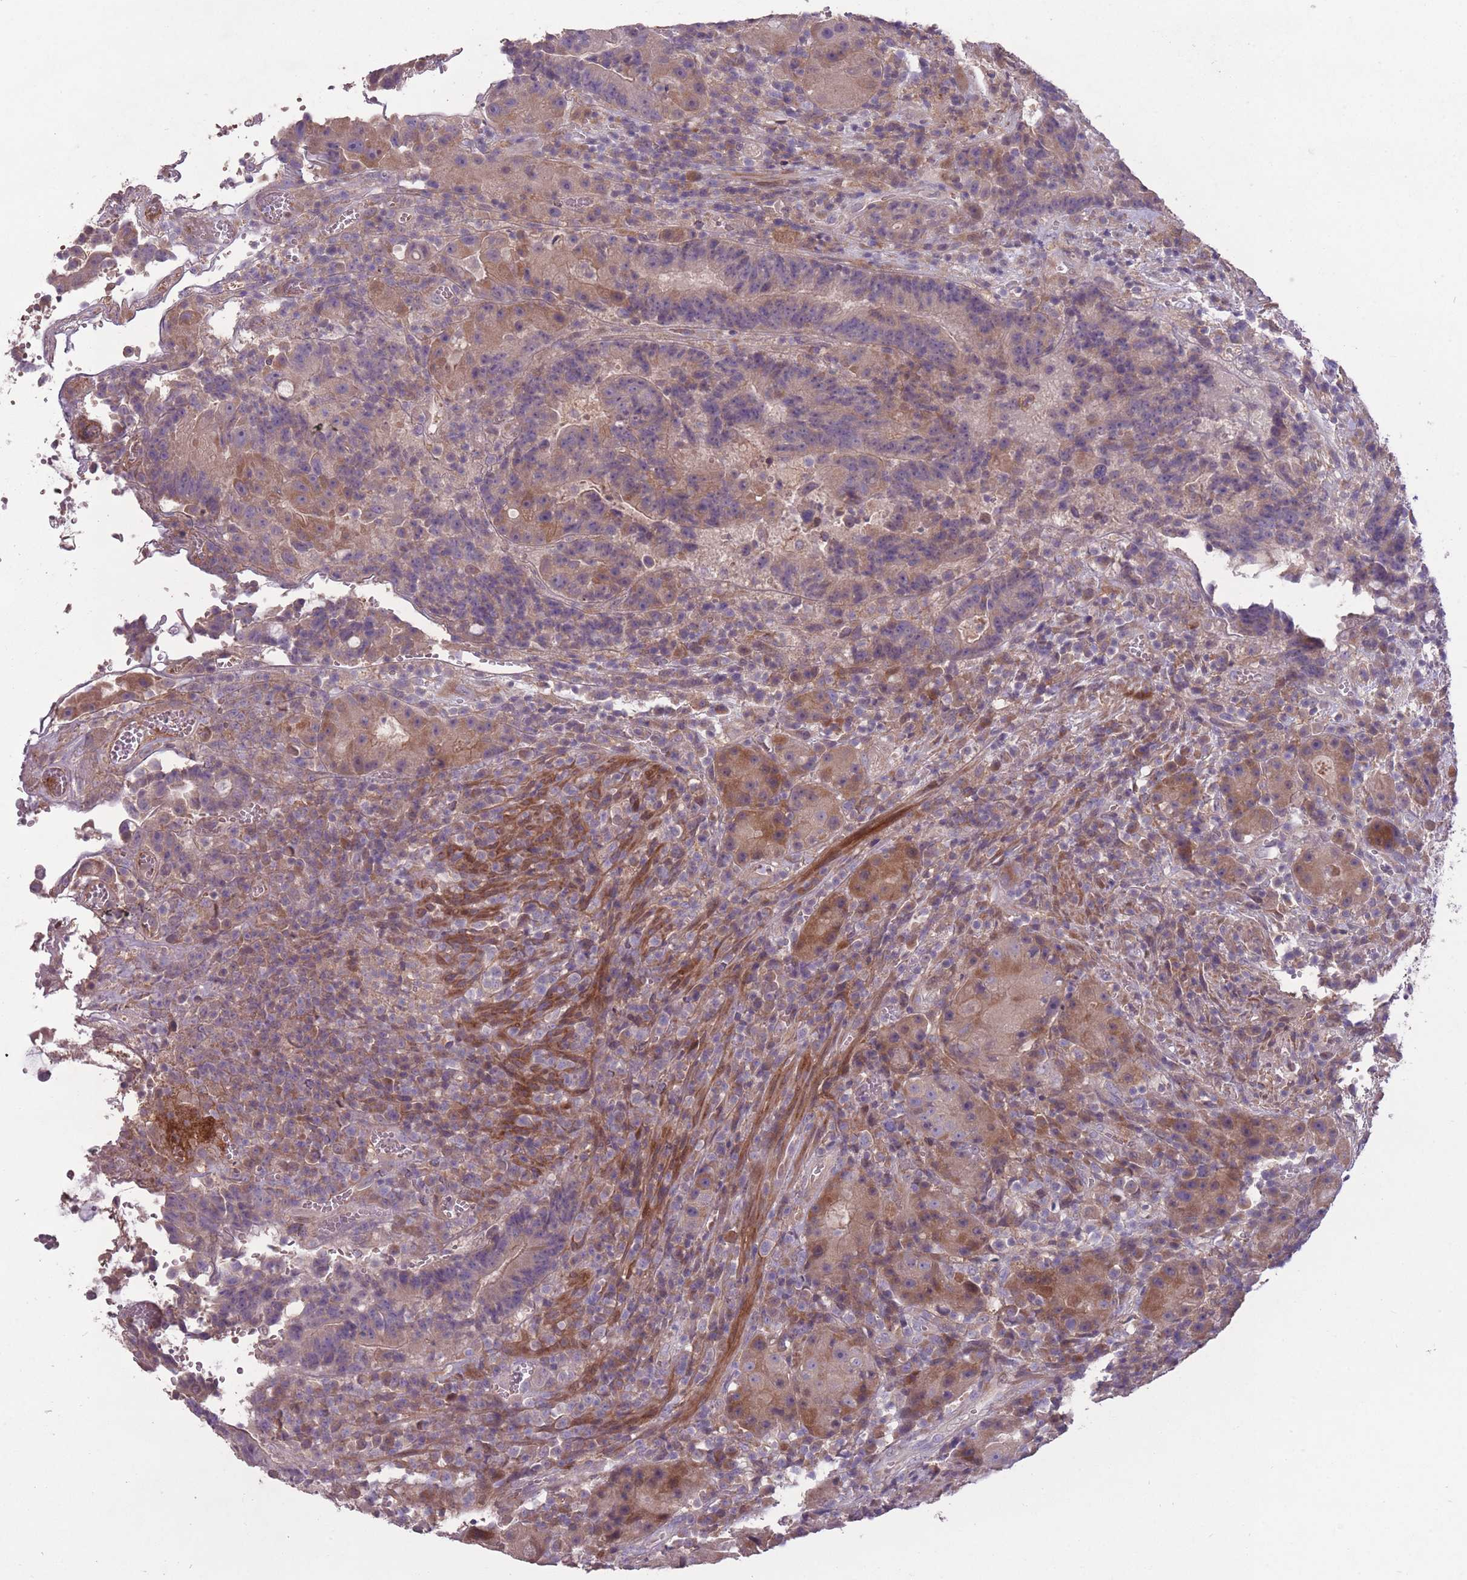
{"staining": {"intensity": "moderate", "quantity": "<25%", "location": "cytoplasmic/membranous"}, "tissue": "colorectal cancer", "cell_type": "Tumor cells", "image_type": "cancer", "snomed": [{"axis": "morphology", "description": "Adenocarcinoma, NOS"}, {"axis": "topography", "description": "Rectum"}], "caption": "Colorectal cancer stained with a protein marker demonstrates moderate staining in tumor cells.", "gene": "OR2V2", "patient": {"sex": "male", "age": 69}}